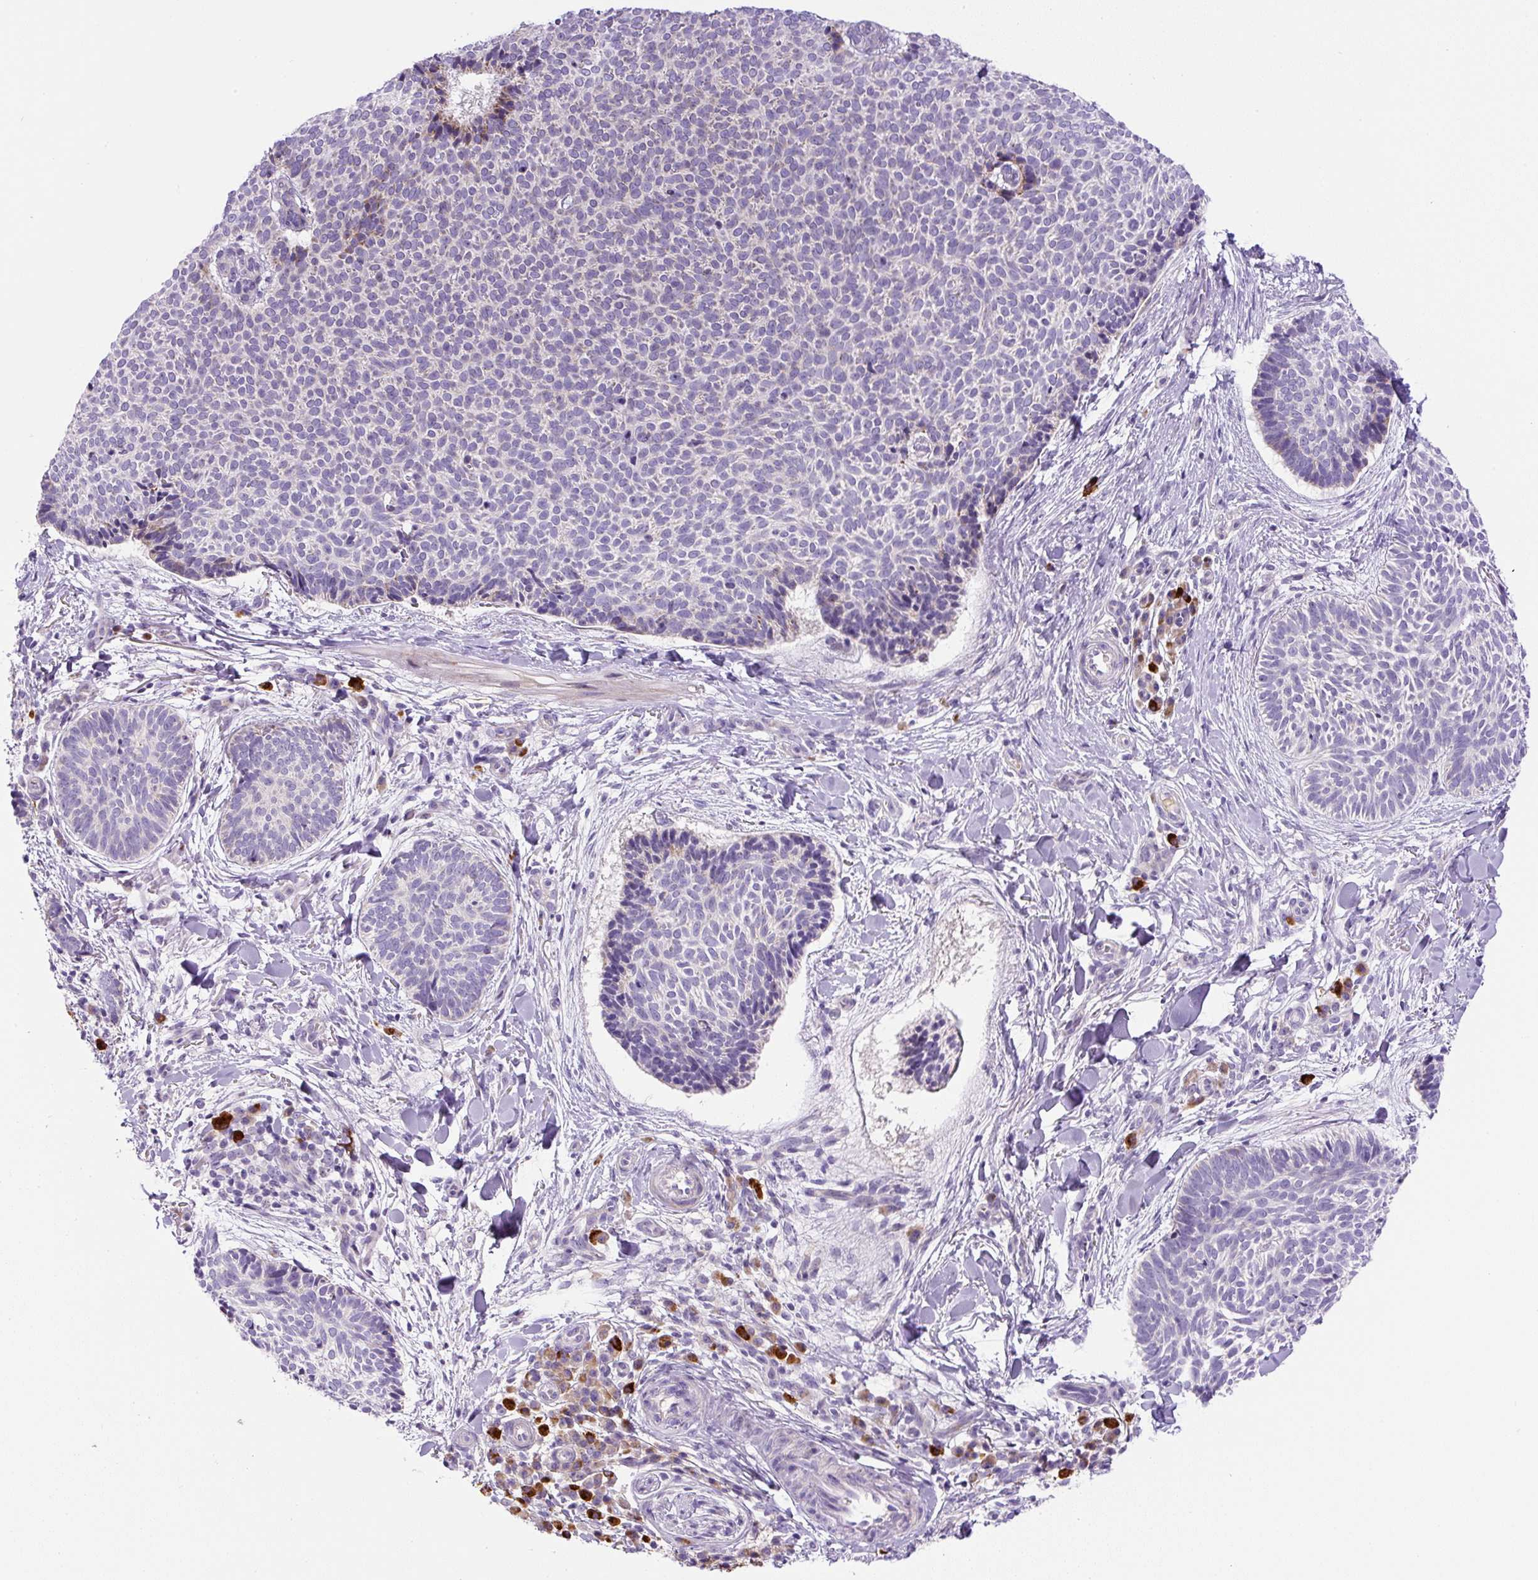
{"staining": {"intensity": "negative", "quantity": "none", "location": "none"}, "tissue": "skin cancer", "cell_type": "Tumor cells", "image_type": "cancer", "snomed": [{"axis": "morphology", "description": "Normal tissue, NOS"}, {"axis": "morphology", "description": "Basal cell carcinoma"}, {"axis": "topography", "description": "Skin"}], "caption": "This is a micrograph of IHC staining of basal cell carcinoma (skin), which shows no expression in tumor cells. (DAB (3,3'-diaminobenzidine) immunohistochemistry (IHC) visualized using brightfield microscopy, high magnification).", "gene": "ZNF596", "patient": {"sex": "male", "age": 50}}